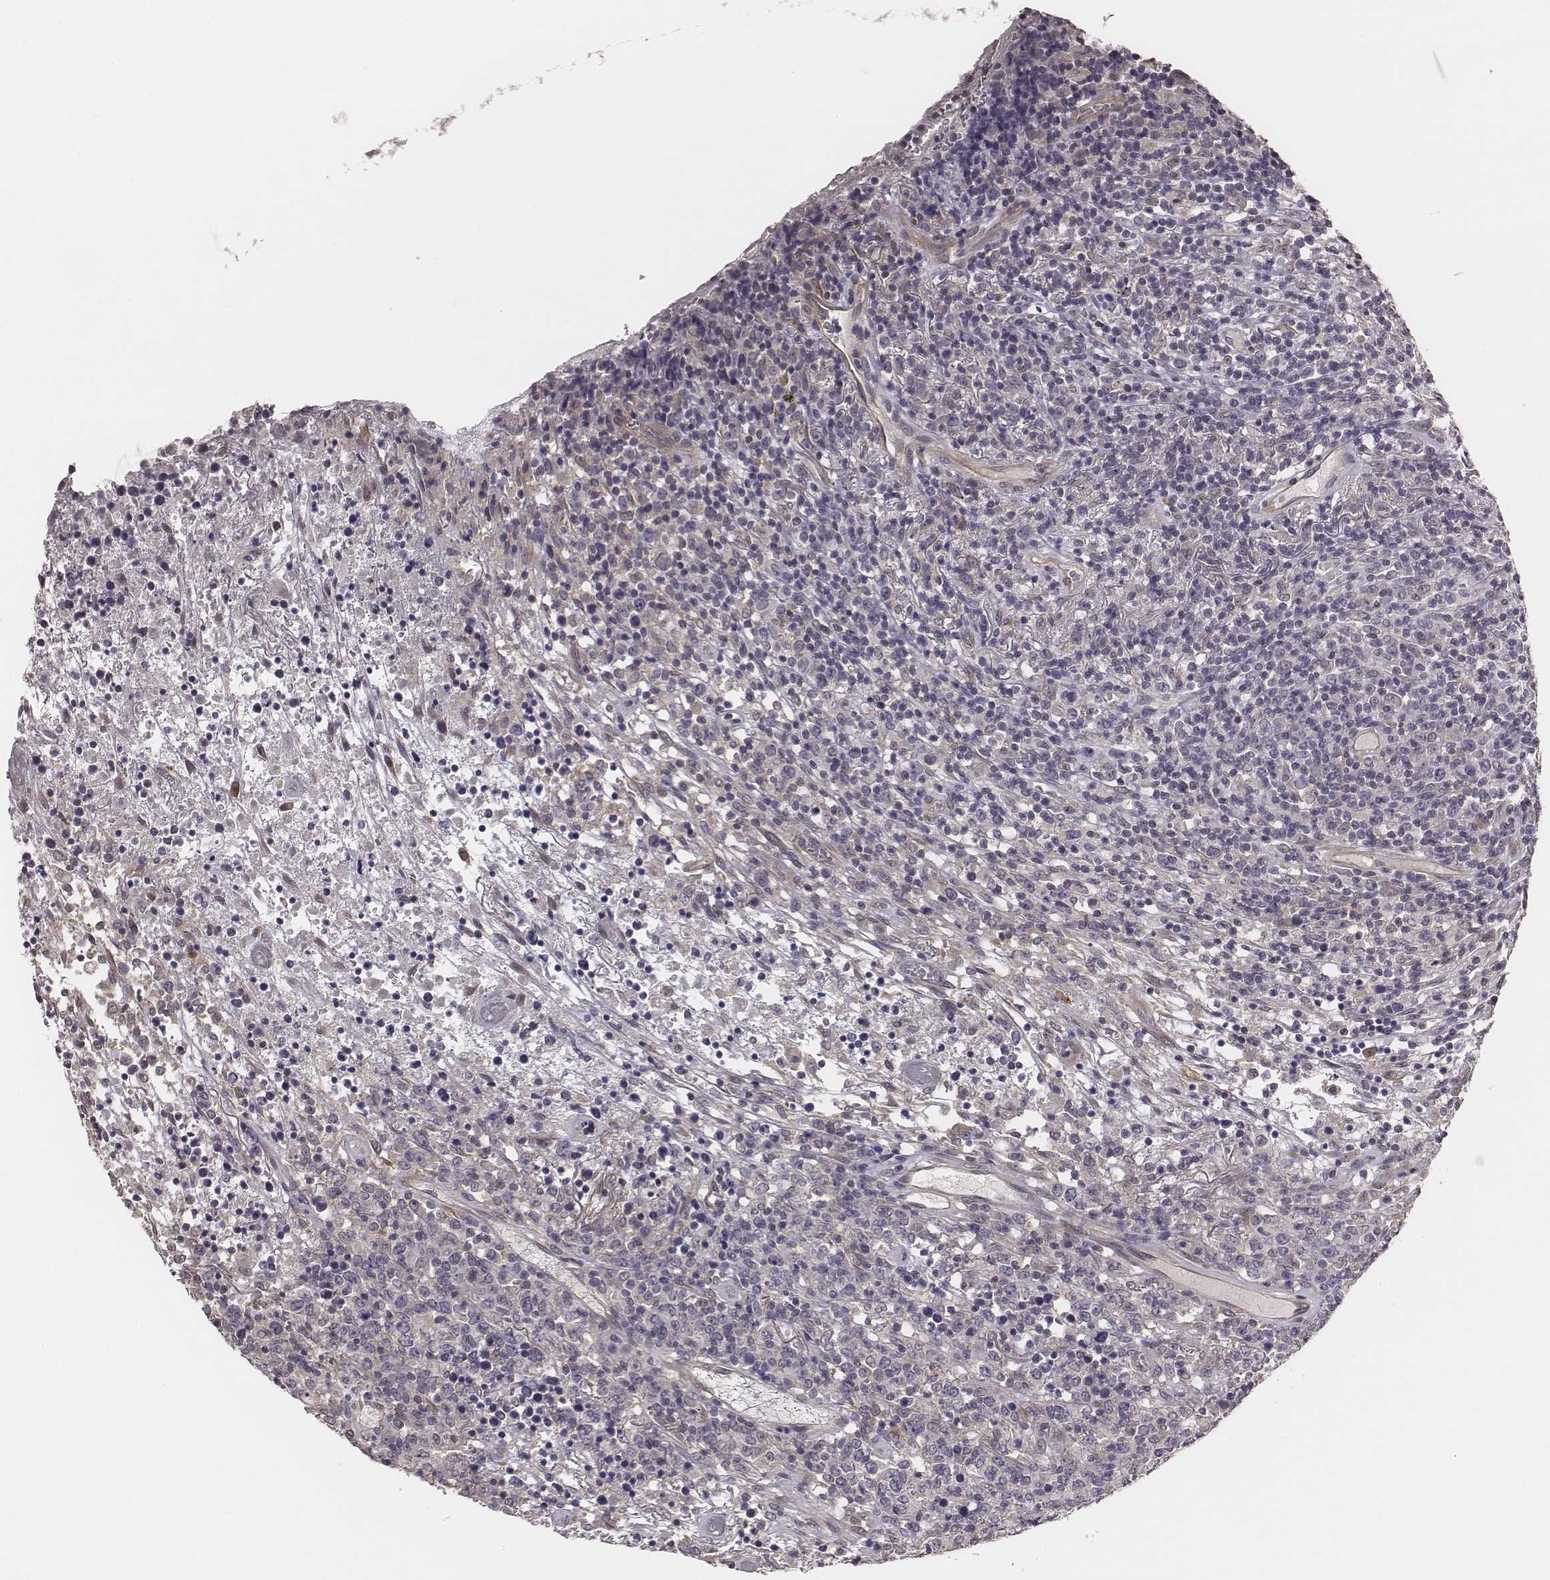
{"staining": {"intensity": "negative", "quantity": "none", "location": "none"}, "tissue": "lymphoma", "cell_type": "Tumor cells", "image_type": "cancer", "snomed": [{"axis": "morphology", "description": "Malignant lymphoma, non-Hodgkin's type, High grade"}, {"axis": "topography", "description": "Lung"}], "caption": "This photomicrograph is of high-grade malignant lymphoma, non-Hodgkin's type stained with immunohistochemistry to label a protein in brown with the nuclei are counter-stained blue. There is no positivity in tumor cells.", "gene": "SCARF1", "patient": {"sex": "male", "age": 79}}